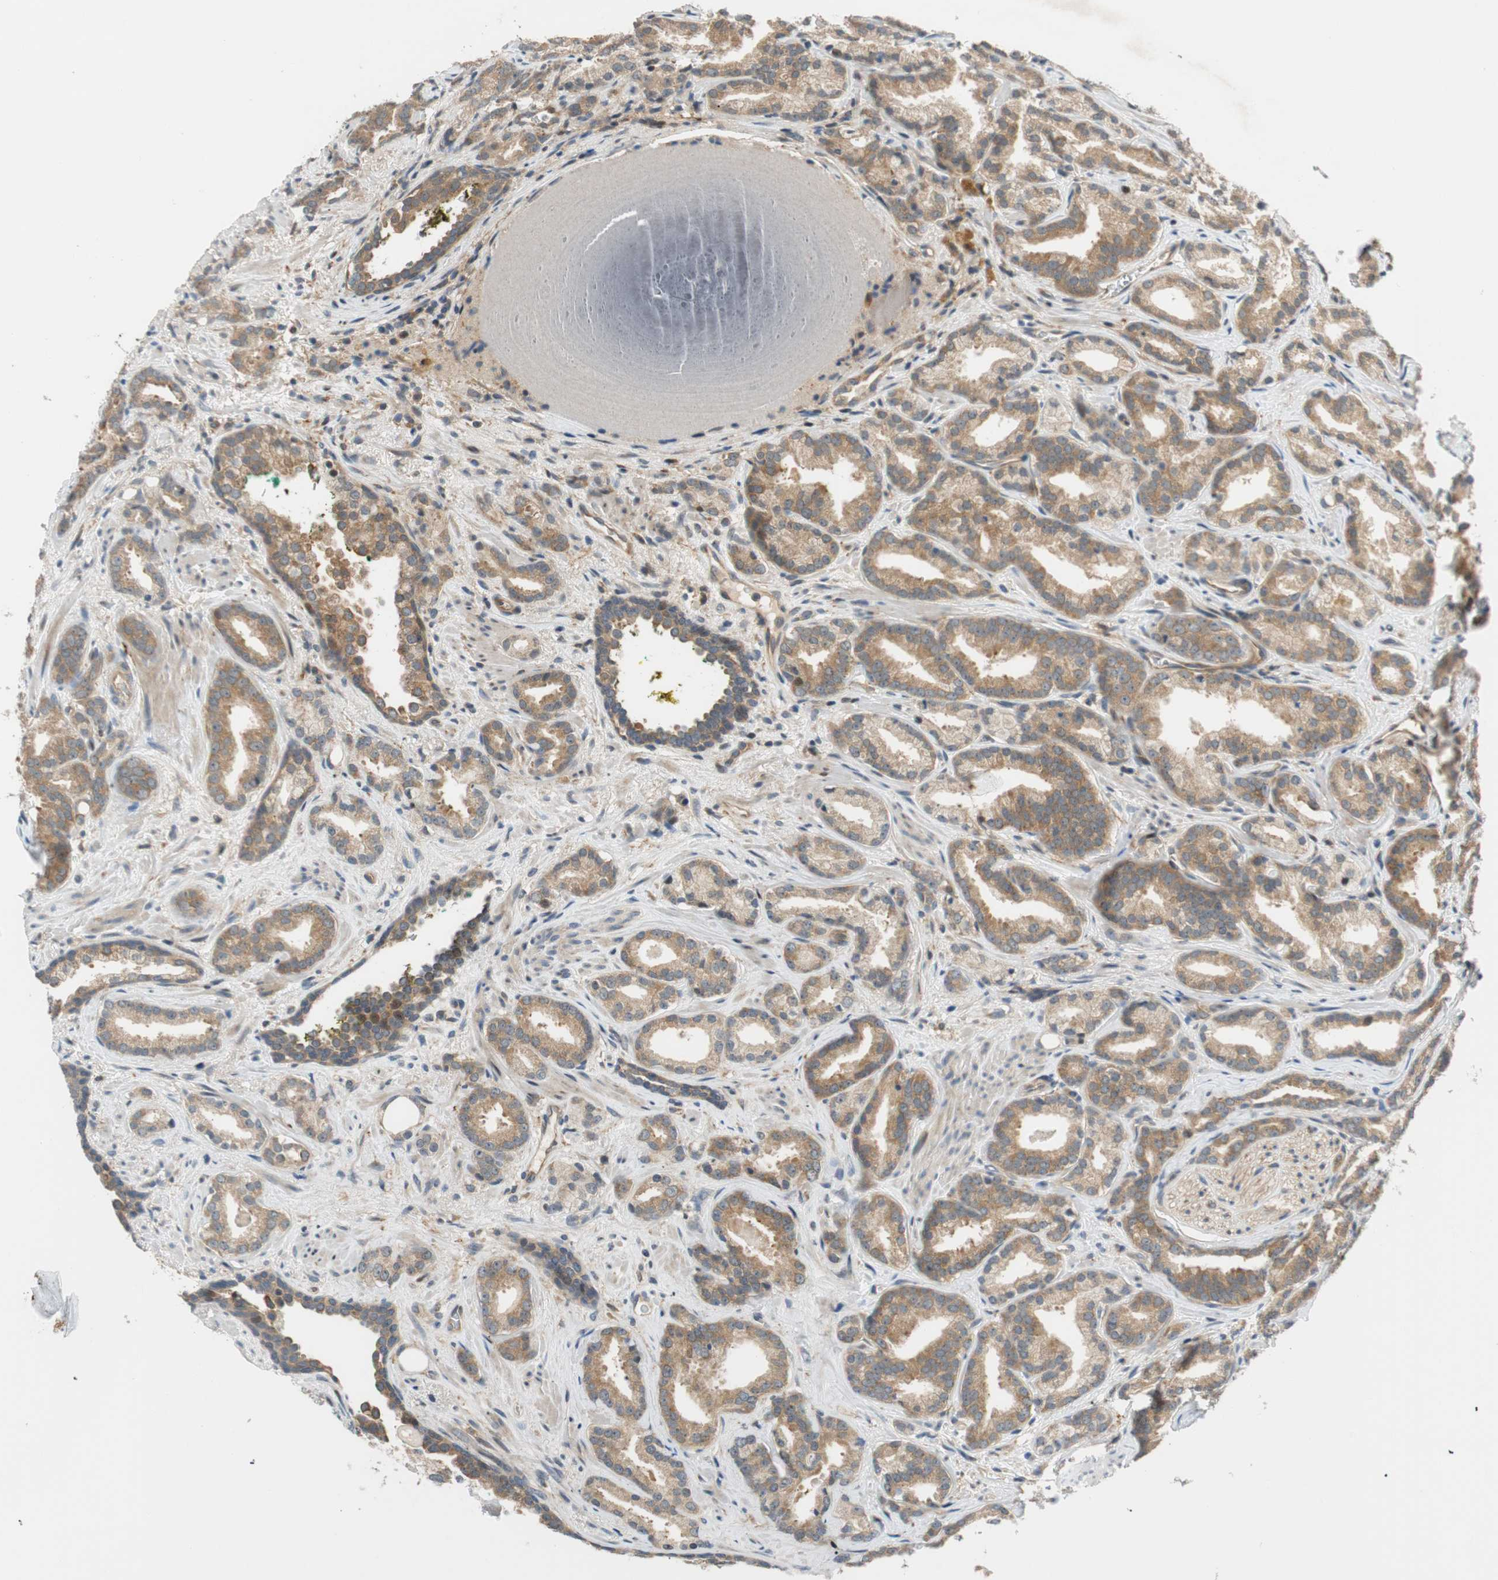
{"staining": {"intensity": "moderate", "quantity": ">75%", "location": "cytoplasmic/membranous"}, "tissue": "prostate cancer", "cell_type": "Tumor cells", "image_type": "cancer", "snomed": [{"axis": "morphology", "description": "Adenocarcinoma, Low grade"}, {"axis": "topography", "description": "Prostate"}], "caption": "Prostate cancer stained with a brown dye exhibits moderate cytoplasmic/membranous positive staining in about >75% of tumor cells.", "gene": "GATD1", "patient": {"sex": "male", "age": 63}}